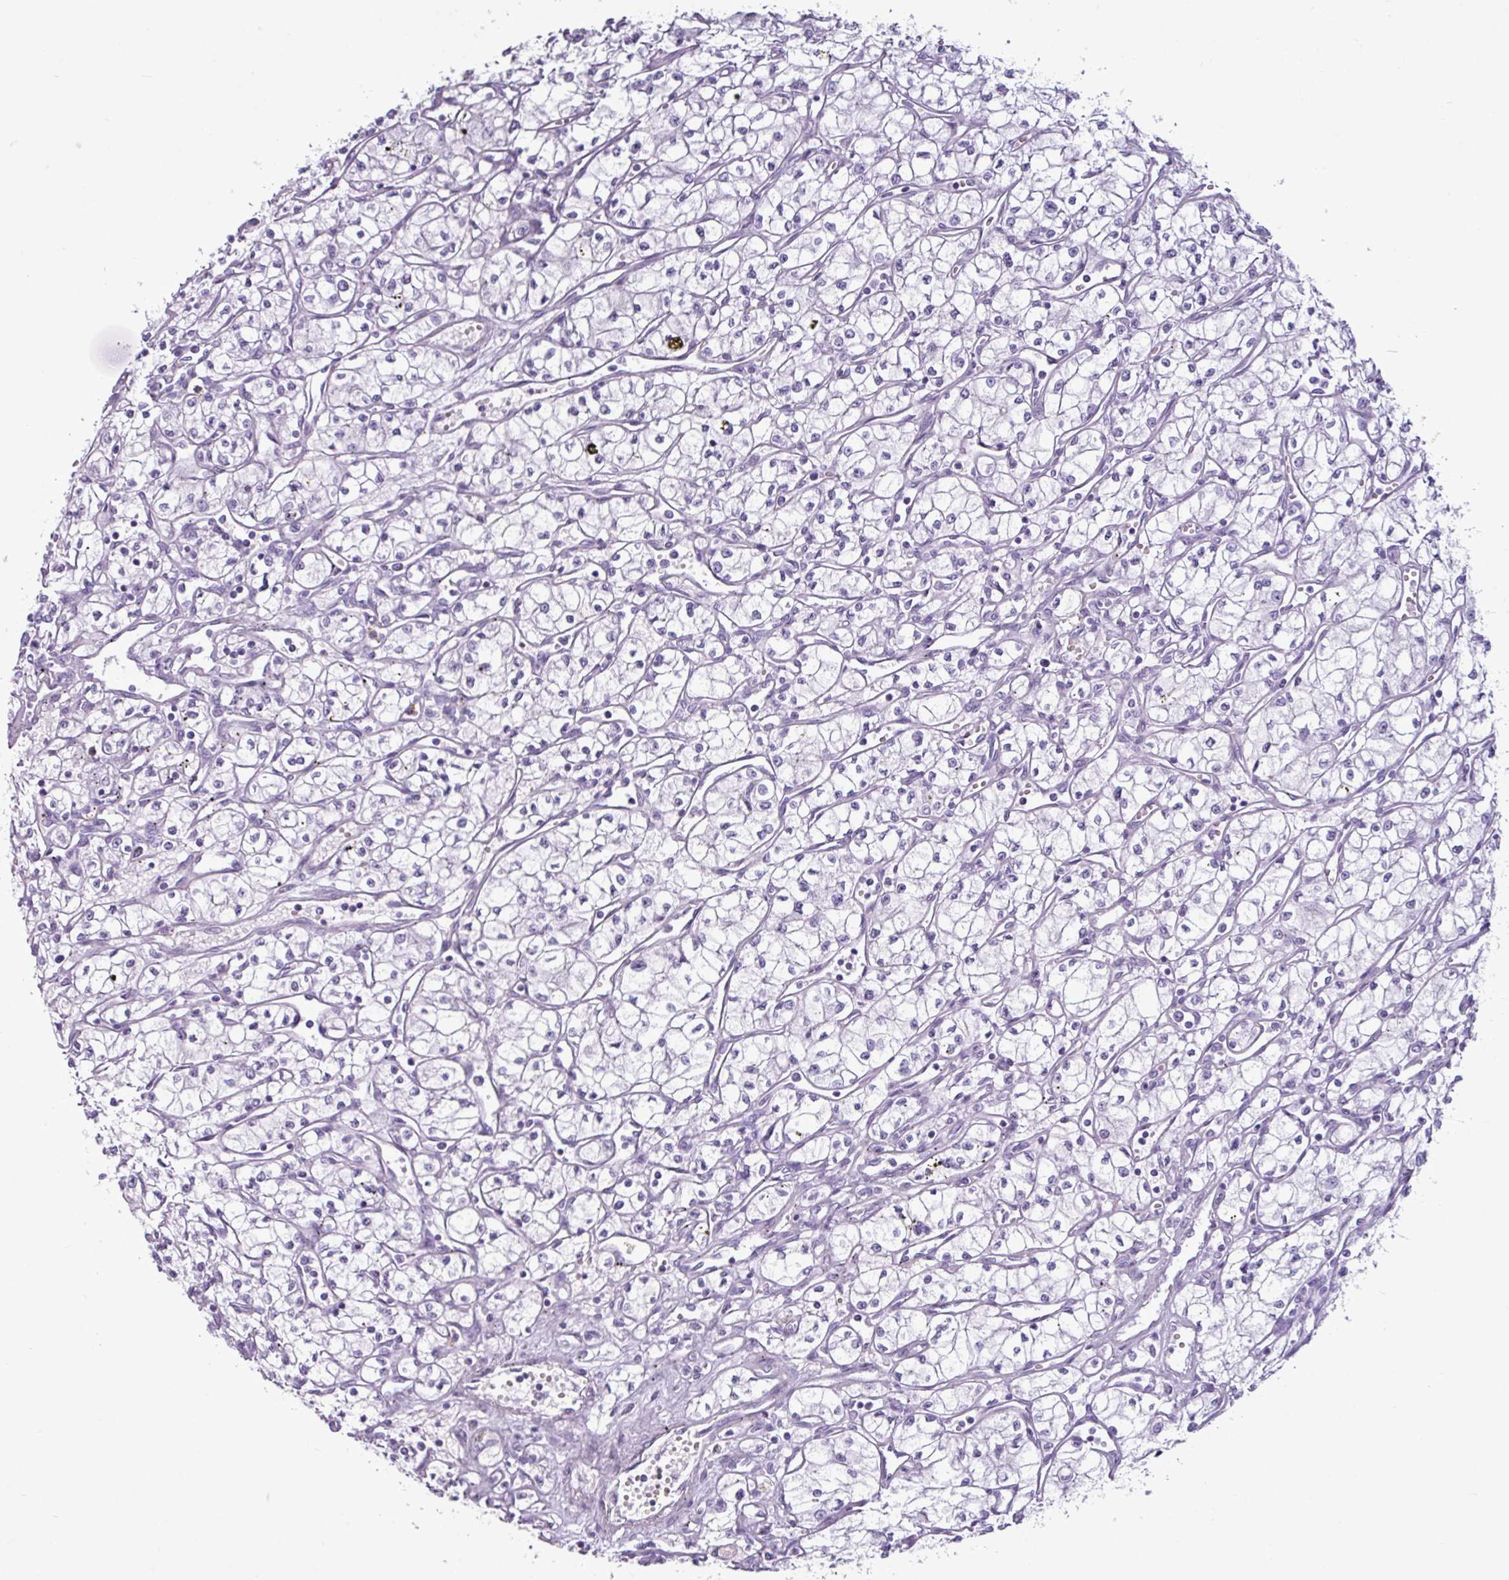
{"staining": {"intensity": "negative", "quantity": "none", "location": "none"}, "tissue": "renal cancer", "cell_type": "Tumor cells", "image_type": "cancer", "snomed": [{"axis": "morphology", "description": "Adenocarcinoma, NOS"}, {"axis": "topography", "description": "Kidney"}], "caption": "Tumor cells show no significant staining in adenocarcinoma (renal).", "gene": "AMY1B", "patient": {"sex": "male", "age": 59}}